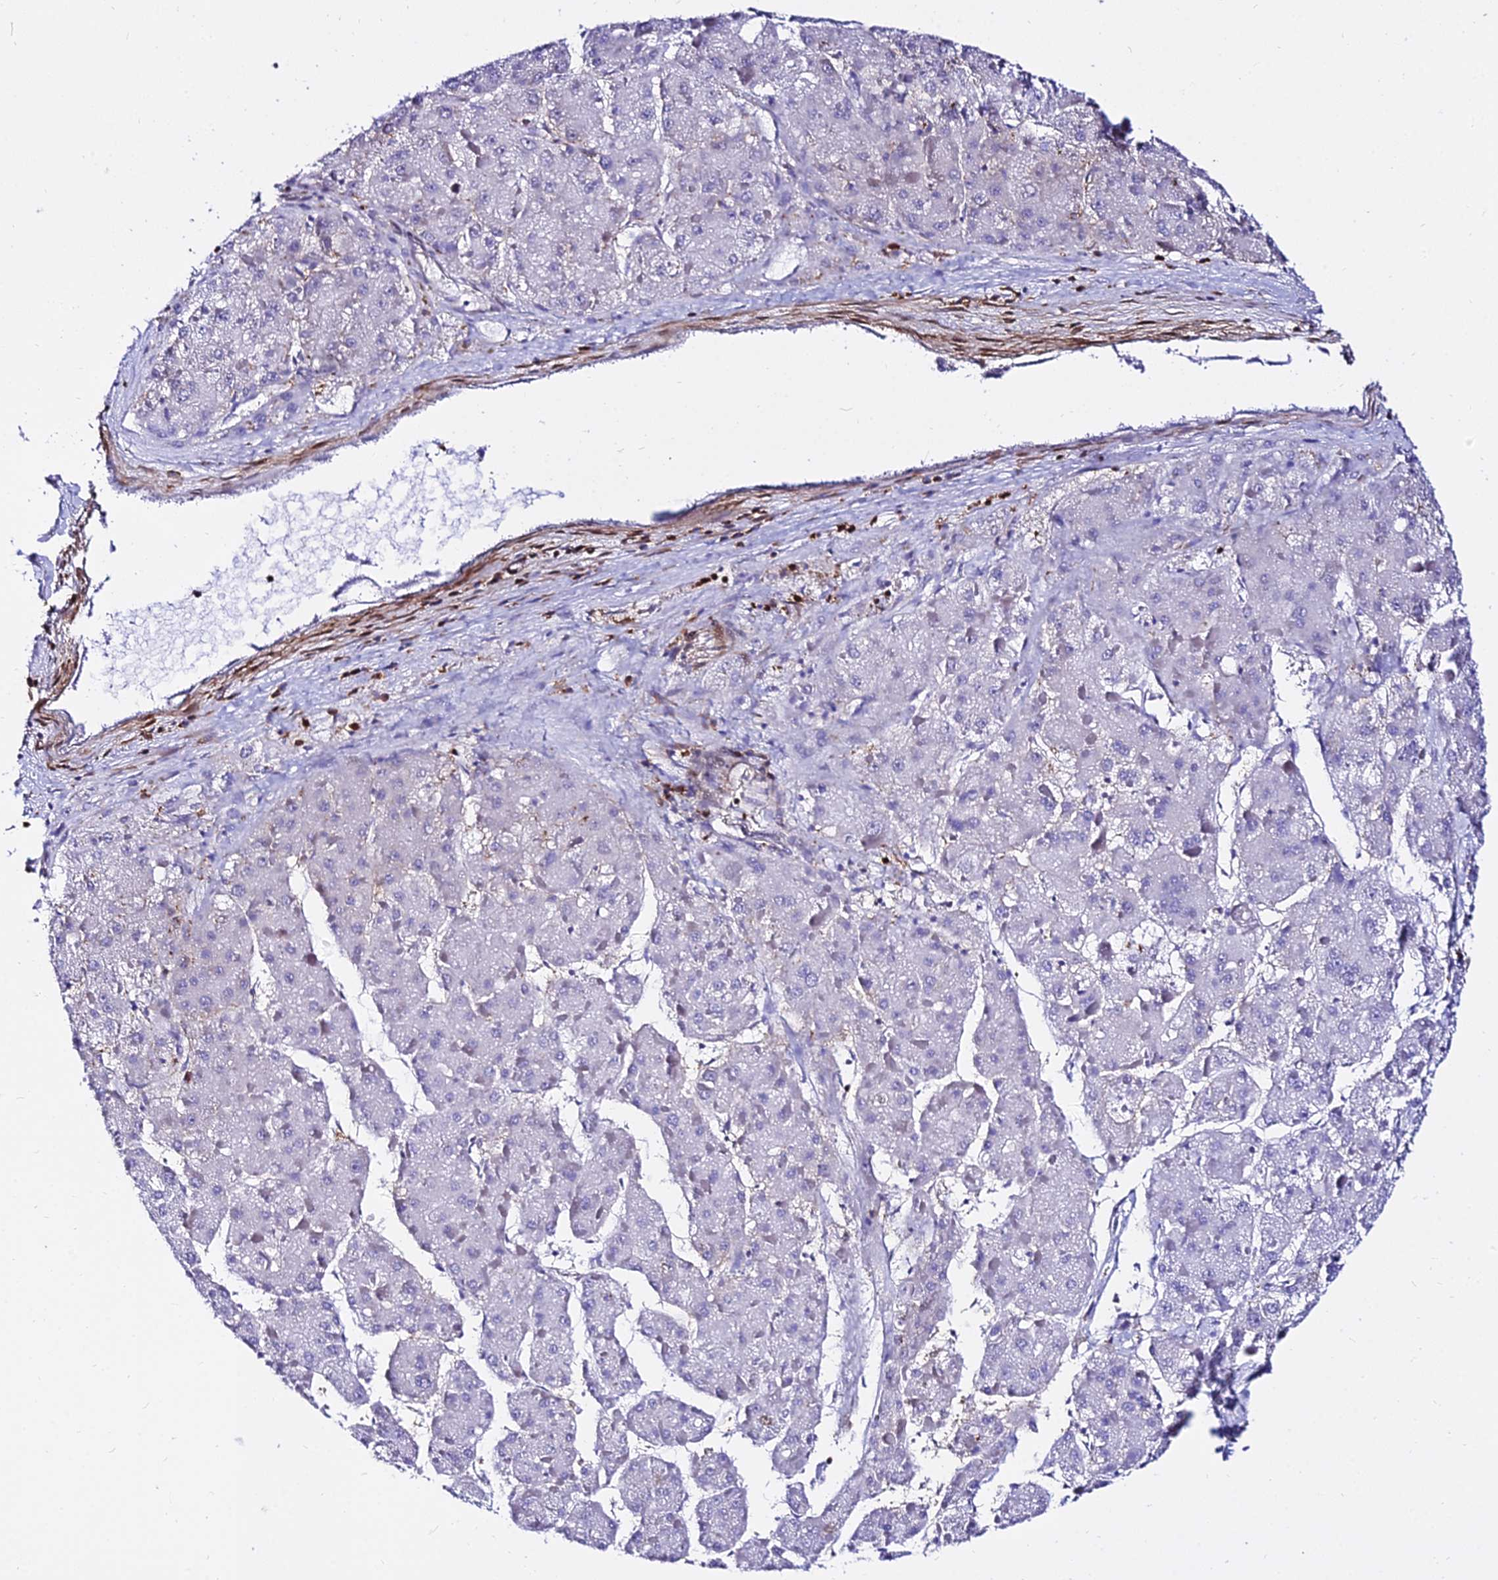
{"staining": {"intensity": "negative", "quantity": "none", "location": "none"}, "tissue": "liver cancer", "cell_type": "Tumor cells", "image_type": "cancer", "snomed": [{"axis": "morphology", "description": "Carcinoma, Hepatocellular, NOS"}, {"axis": "topography", "description": "Liver"}], "caption": "This is a histopathology image of immunohistochemistry (IHC) staining of liver hepatocellular carcinoma, which shows no staining in tumor cells.", "gene": "CSRP1", "patient": {"sex": "female", "age": 73}}